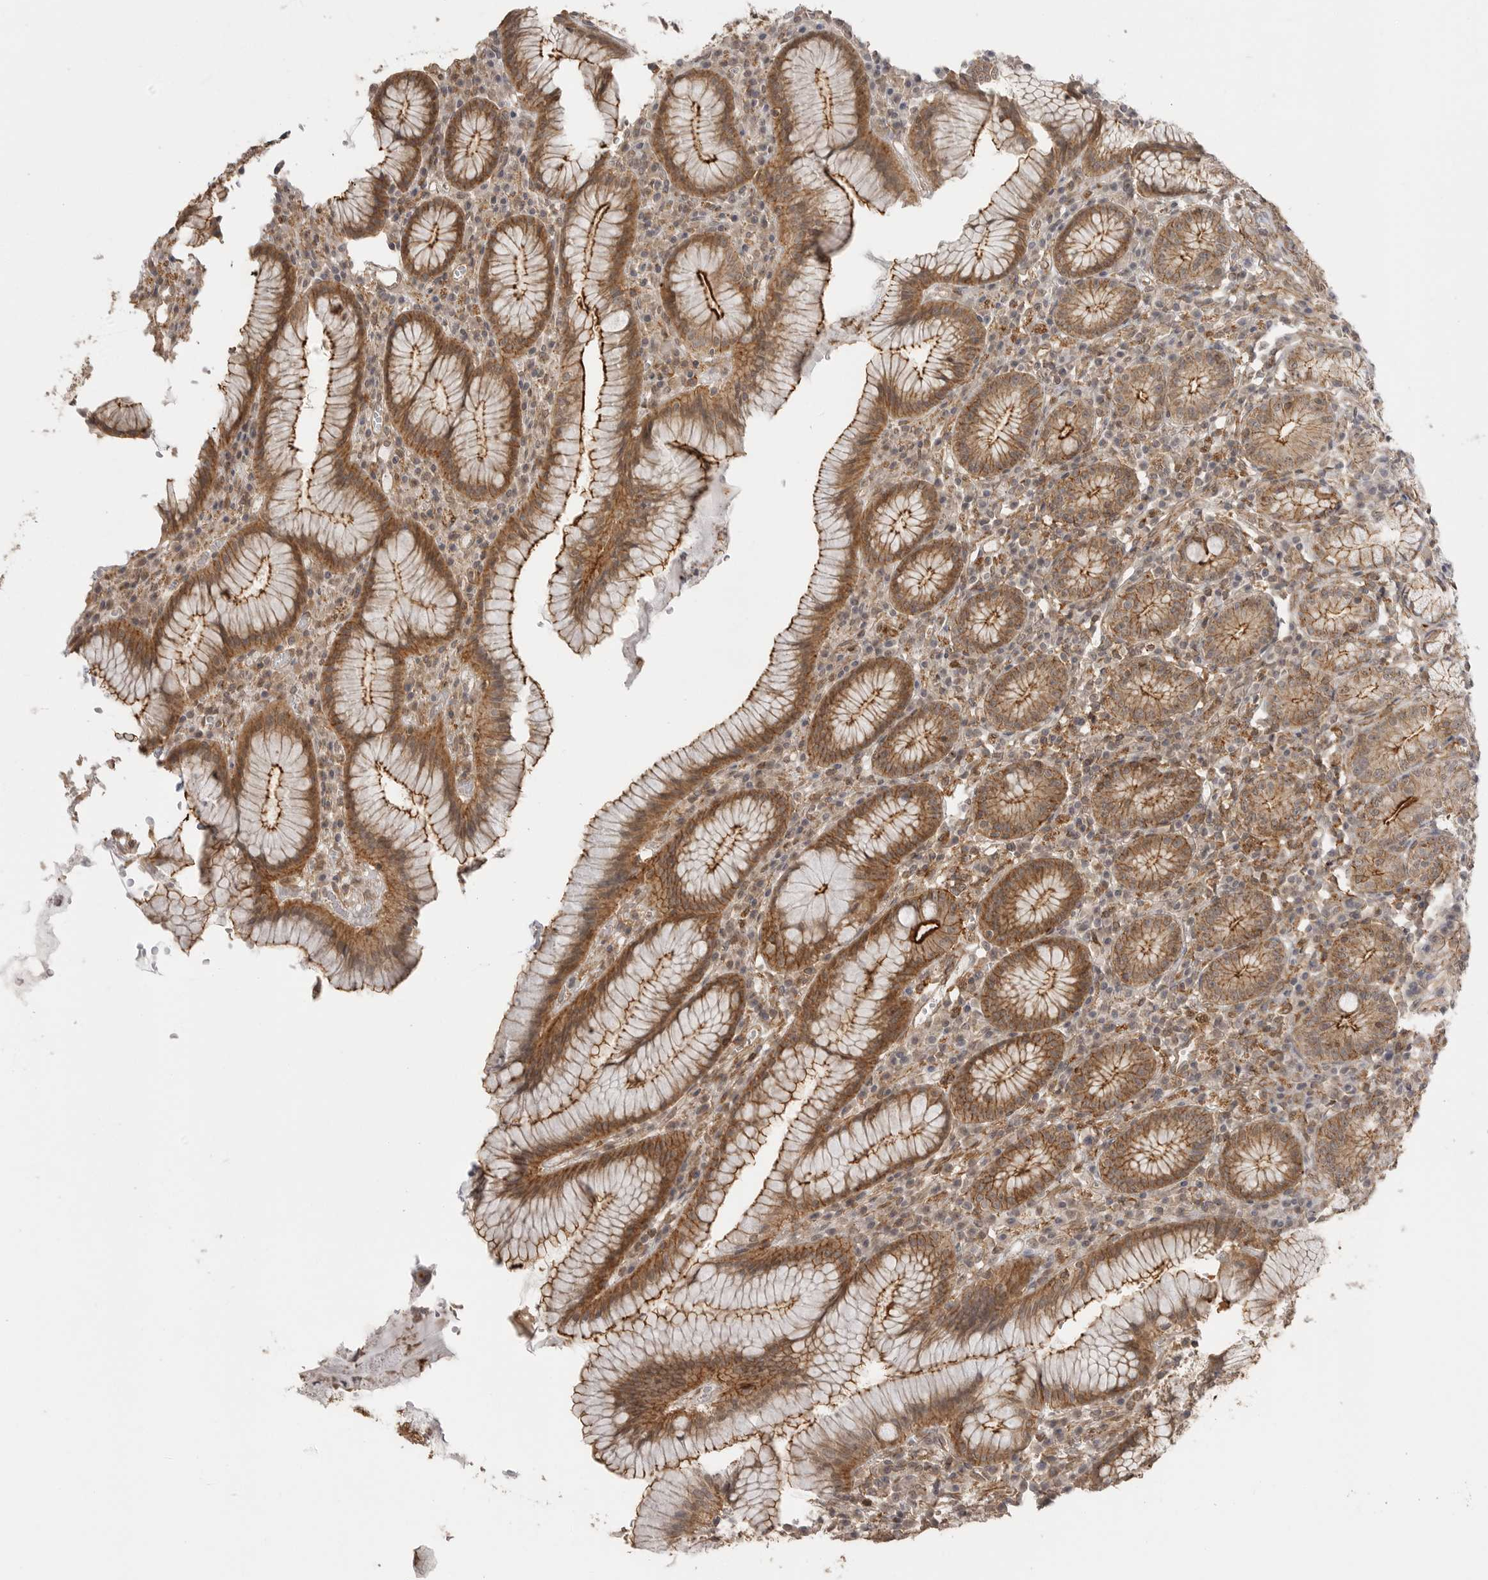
{"staining": {"intensity": "moderate", "quantity": ">75%", "location": "cytoplasmic/membranous"}, "tissue": "stomach", "cell_type": "Glandular cells", "image_type": "normal", "snomed": [{"axis": "morphology", "description": "Normal tissue, NOS"}, {"axis": "topography", "description": "Stomach"}], "caption": "Protein staining of benign stomach exhibits moderate cytoplasmic/membranous staining in approximately >75% of glandular cells.", "gene": "GPC2", "patient": {"sex": "male", "age": 55}}